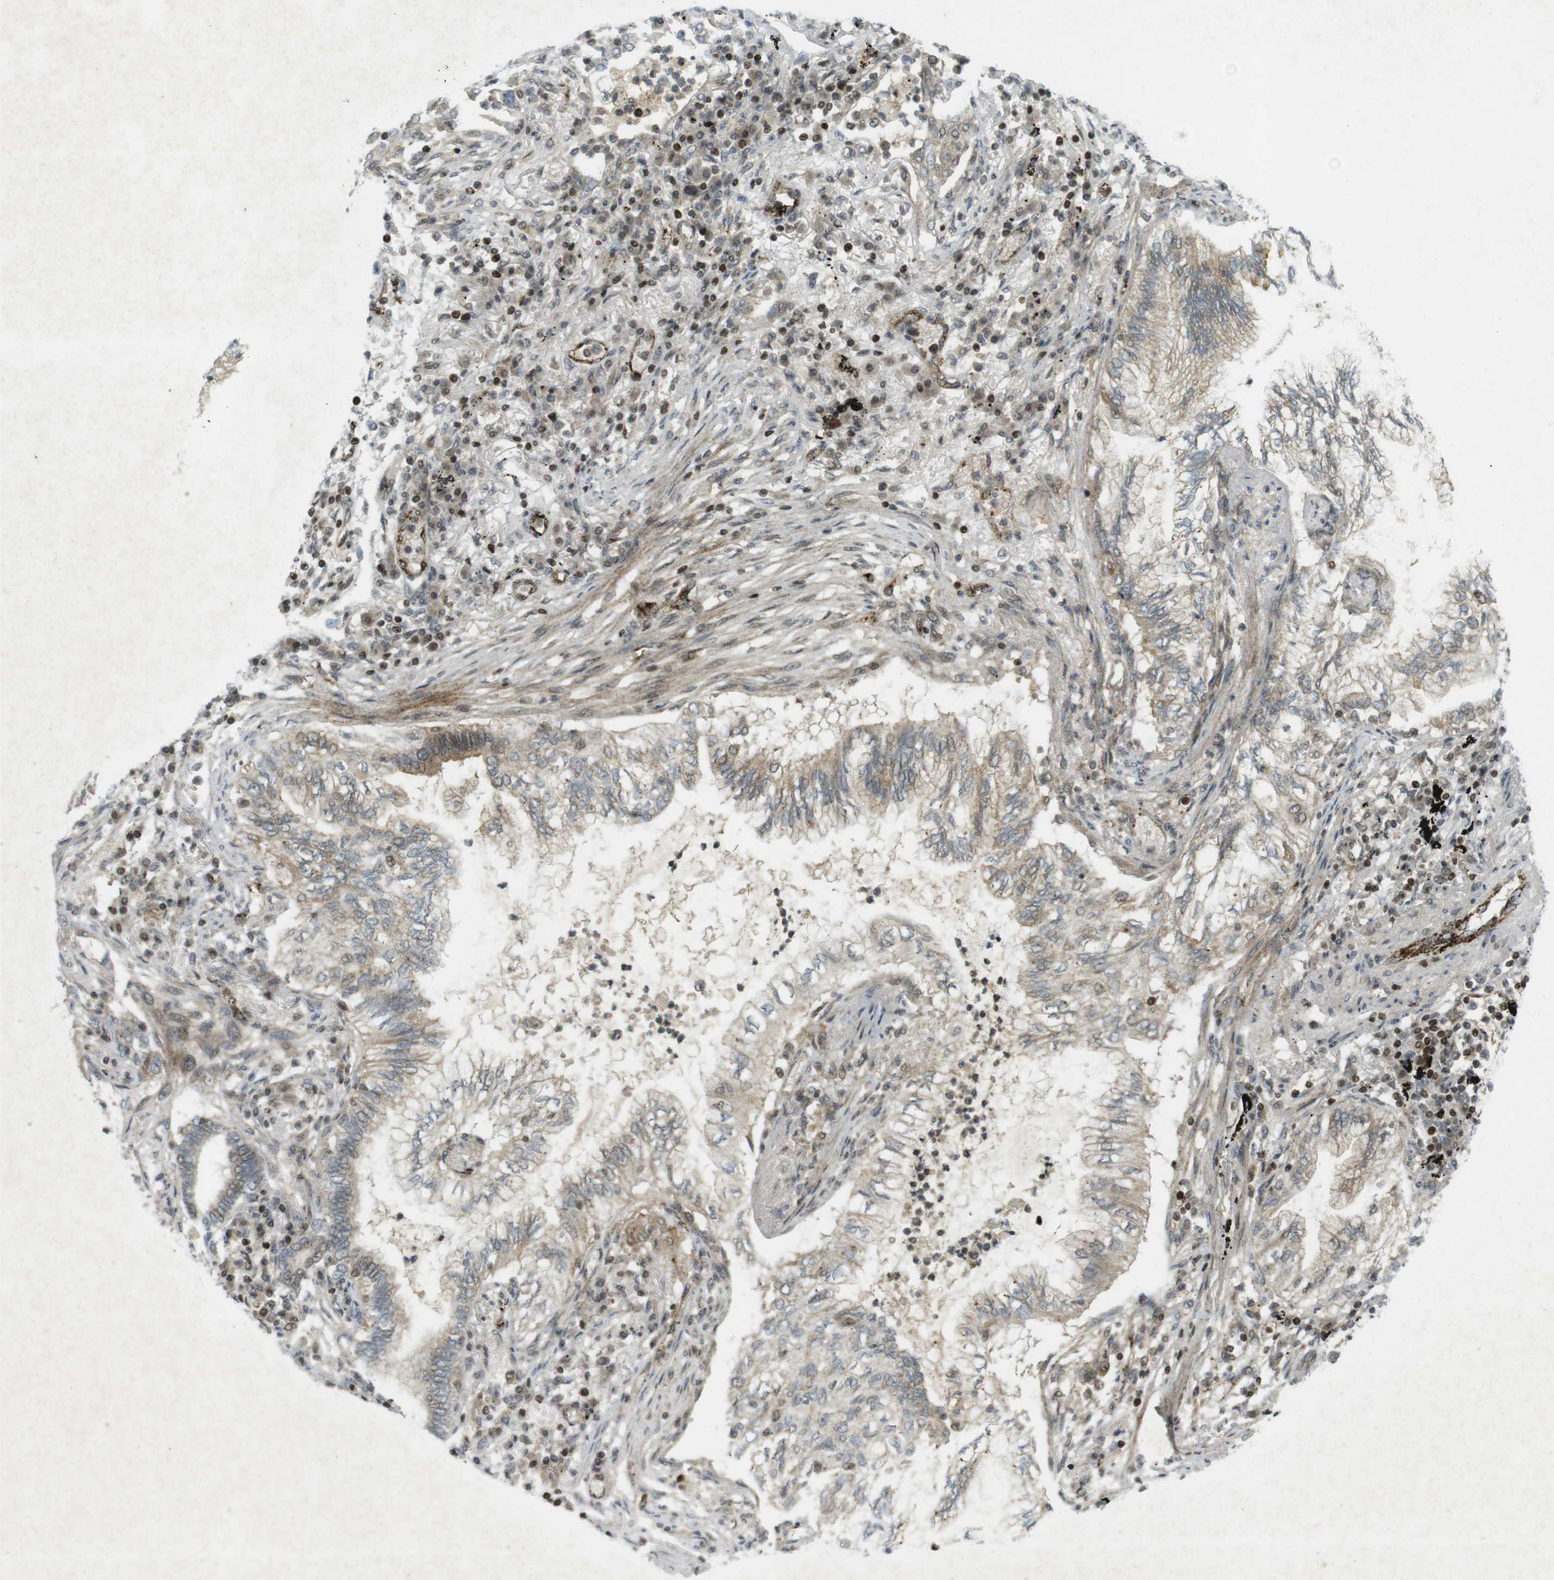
{"staining": {"intensity": "weak", "quantity": "25%-75%", "location": "cytoplasmic/membranous"}, "tissue": "lung cancer", "cell_type": "Tumor cells", "image_type": "cancer", "snomed": [{"axis": "morphology", "description": "Normal tissue, NOS"}, {"axis": "morphology", "description": "Adenocarcinoma, NOS"}, {"axis": "topography", "description": "Bronchus"}, {"axis": "topography", "description": "Lung"}], "caption": "Immunohistochemical staining of lung cancer (adenocarcinoma) demonstrates weak cytoplasmic/membranous protein staining in about 25%-75% of tumor cells.", "gene": "PPP1R13B", "patient": {"sex": "female", "age": 70}}